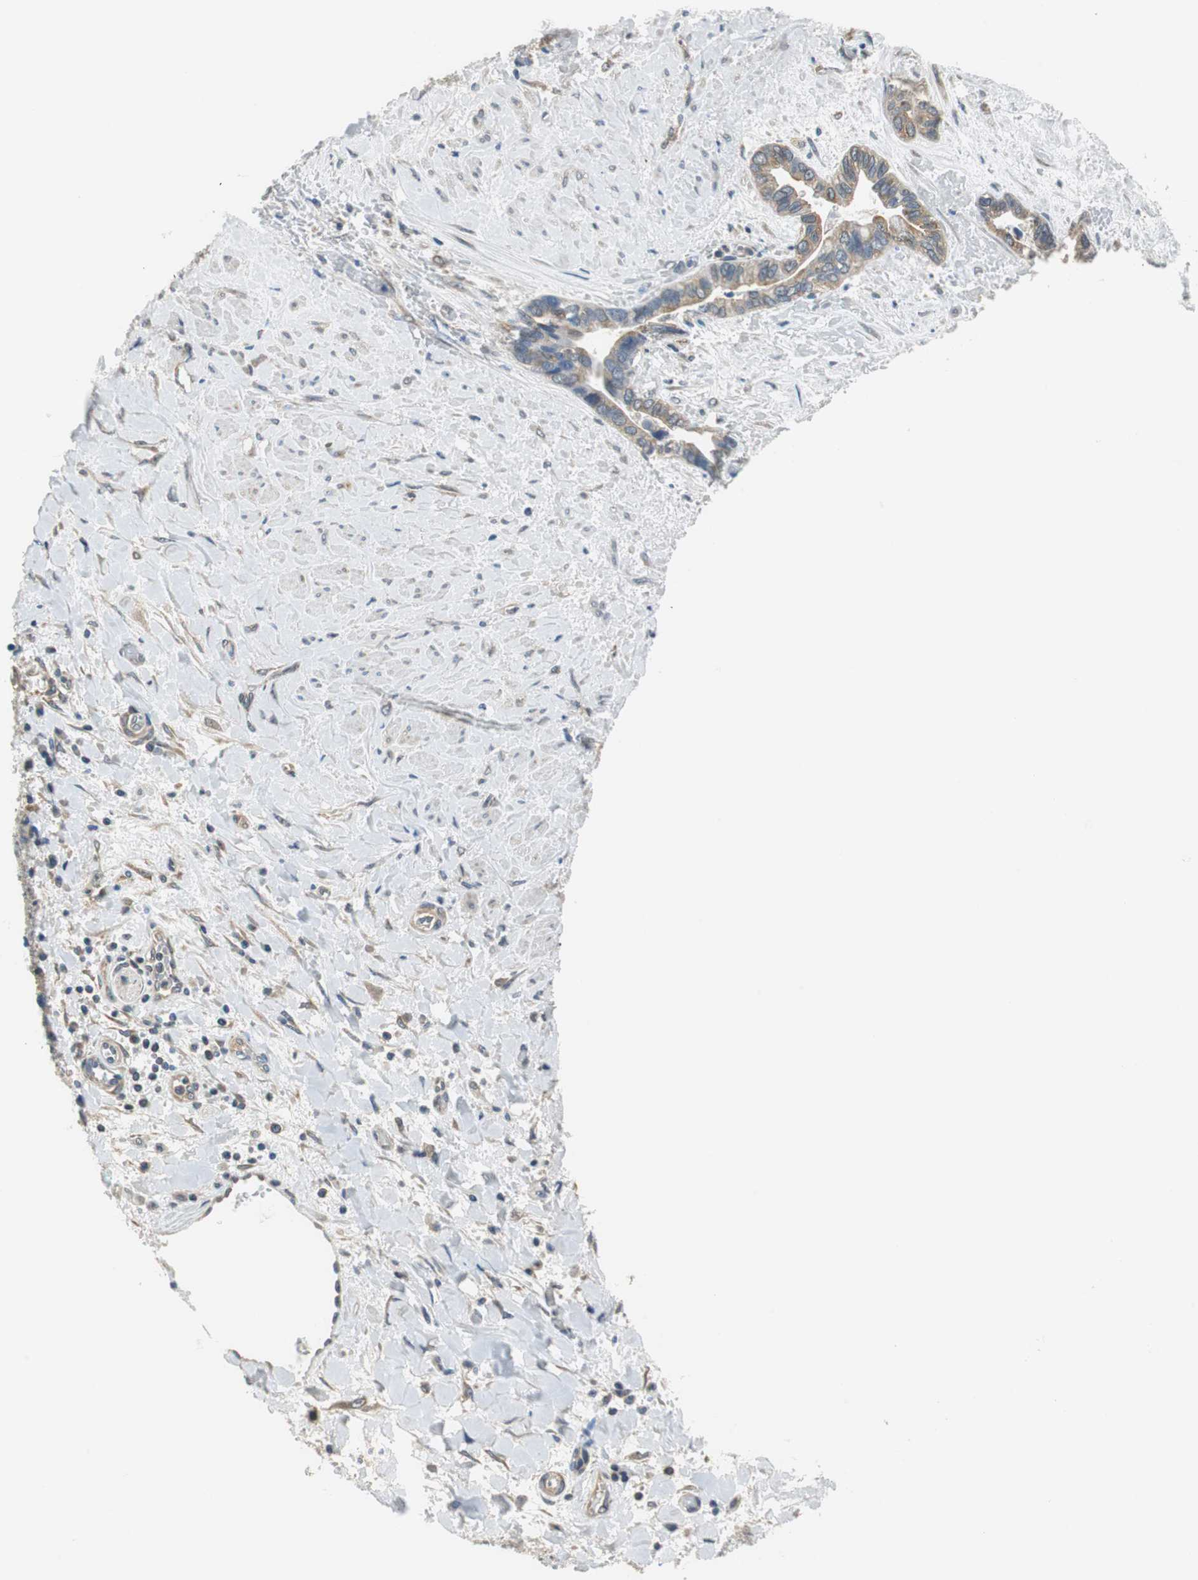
{"staining": {"intensity": "moderate", "quantity": ">75%", "location": "cytoplasmic/membranous"}, "tissue": "liver cancer", "cell_type": "Tumor cells", "image_type": "cancer", "snomed": [{"axis": "morphology", "description": "Cholangiocarcinoma"}, {"axis": "topography", "description": "Liver"}], "caption": "Brown immunohistochemical staining in liver cholangiocarcinoma reveals moderate cytoplasmic/membranous expression in about >75% of tumor cells.", "gene": "CNOT3", "patient": {"sex": "female", "age": 65}}